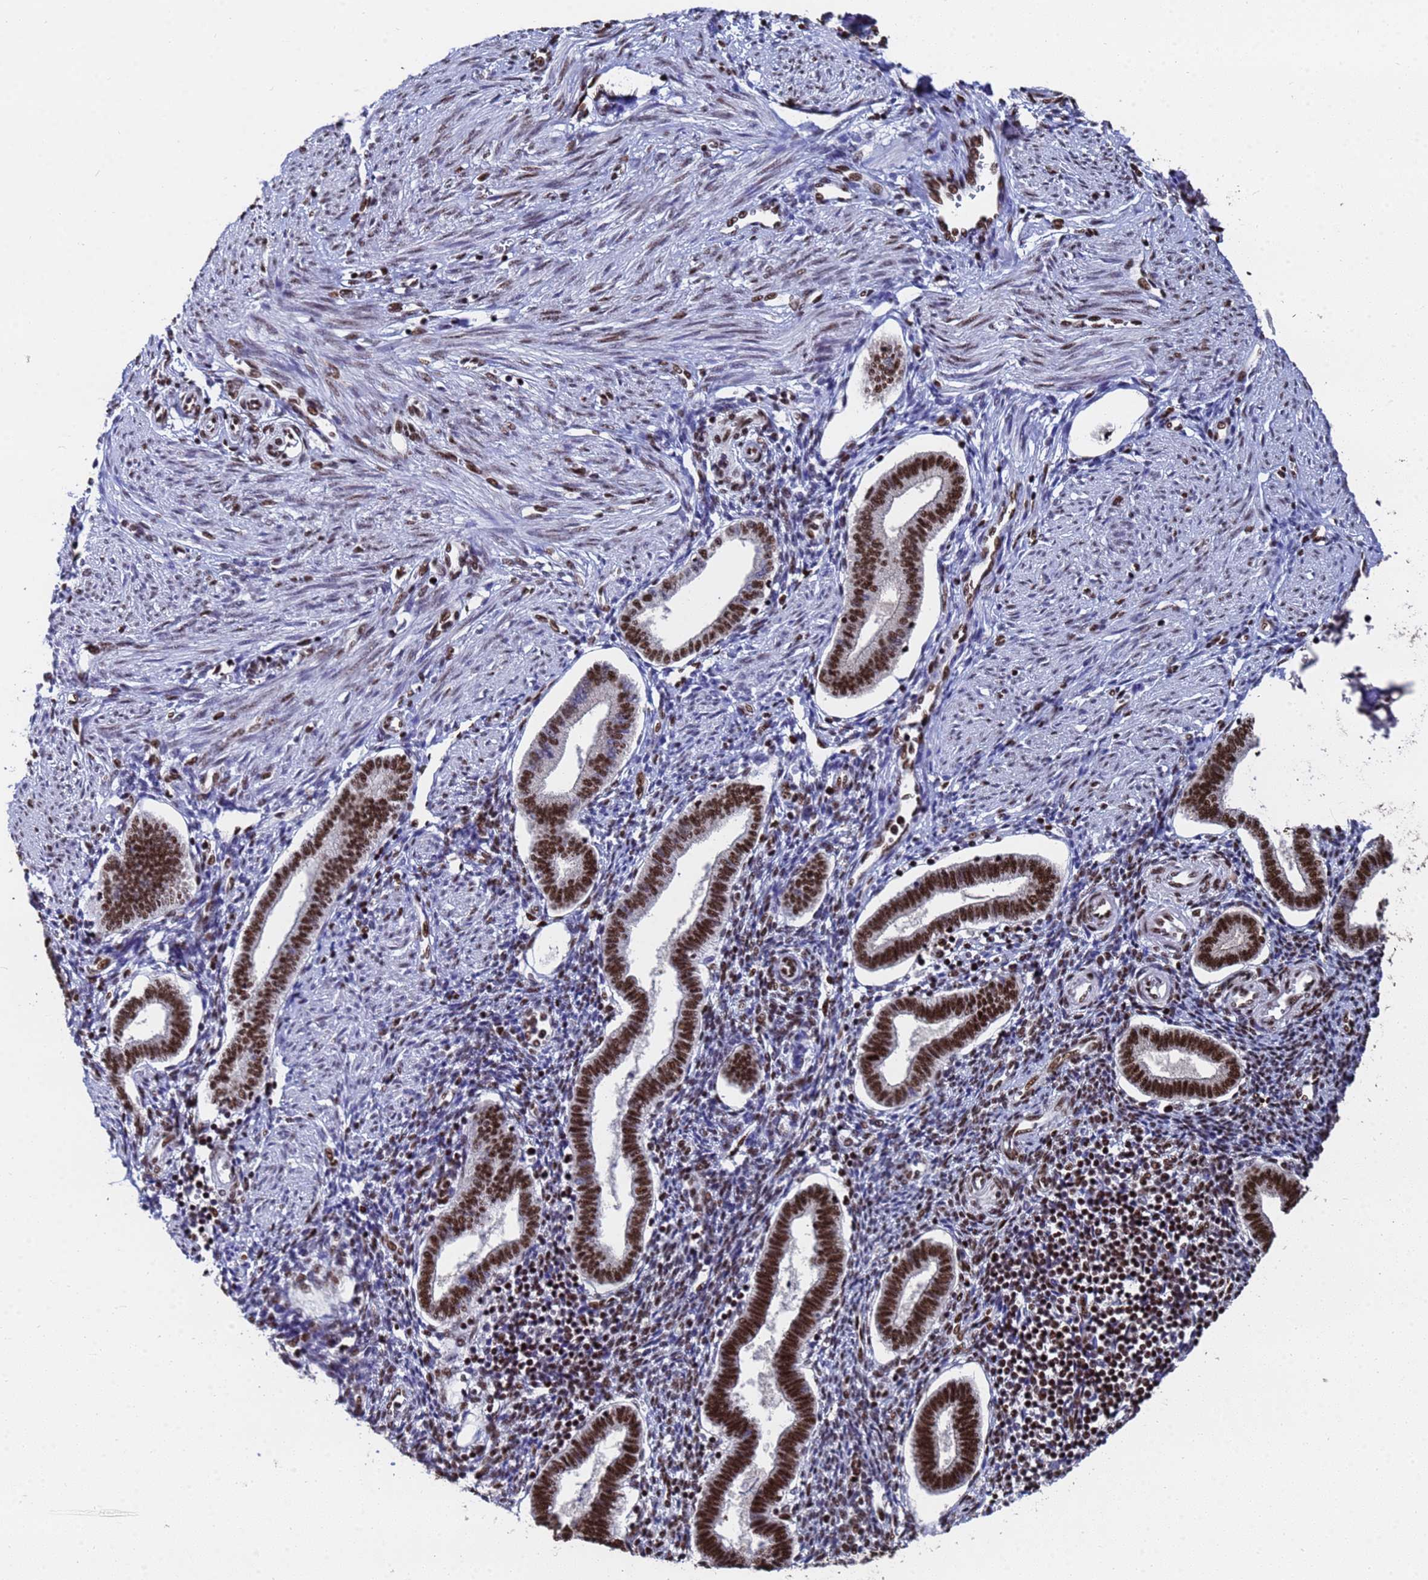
{"staining": {"intensity": "moderate", "quantity": "25%-75%", "location": "nuclear"}, "tissue": "endometrium", "cell_type": "Cells in endometrial stroma", "image_type": "normal", "snomed": [{"axis": "morphology", "description": "Normal tissue, NOS"}, {"axis": "topography", "description": "Endometrium"}], "caption": "This image exhibits immunohistochemistry staining of benign endometrium, with medium moderate nuclear expression in approximately 25%-75% of cells in endometrial stroma.", "gene": "SF3B2", "patient": {"sex": "female", "age": 24}}